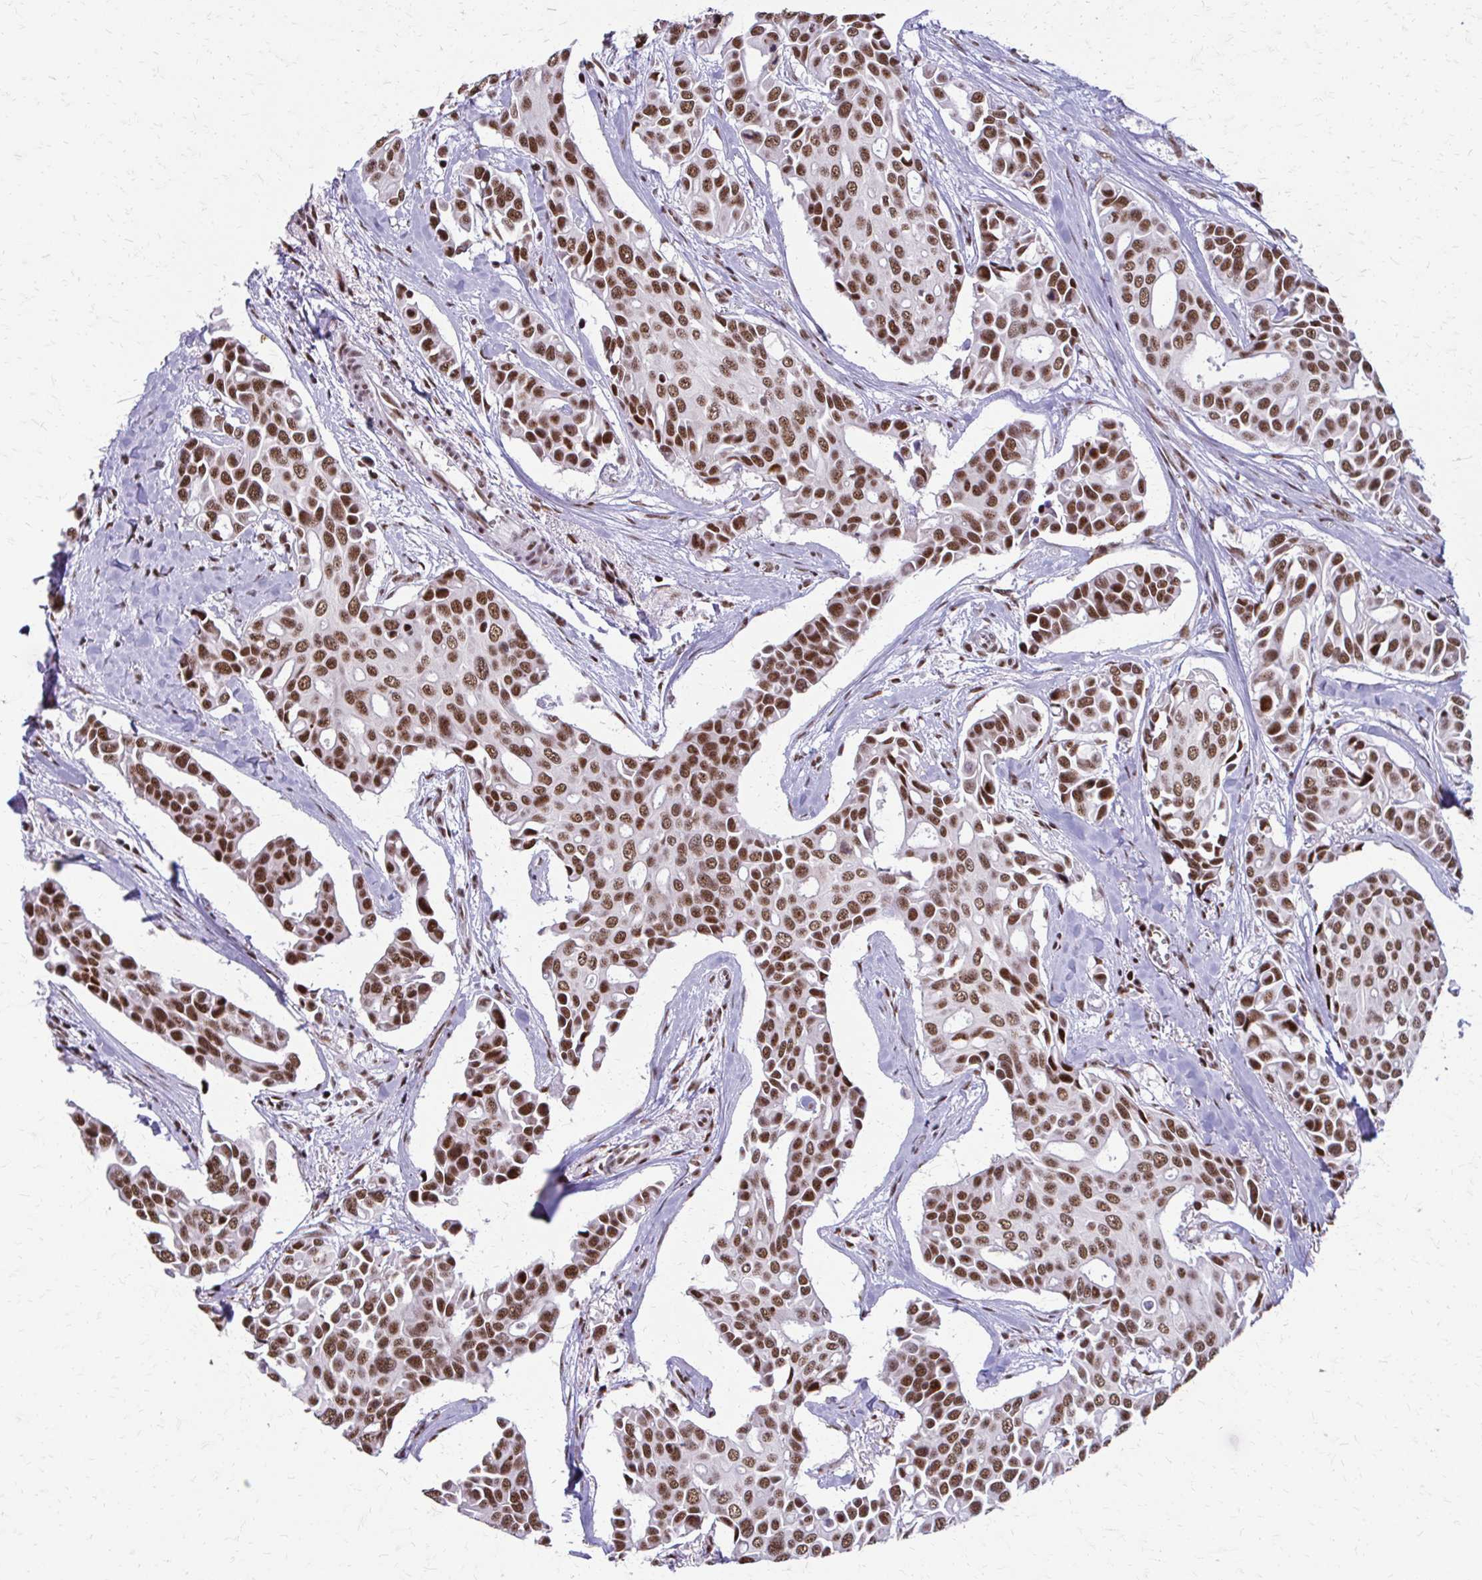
{"staining": {"intensity": "strong", "quantity": ">75%", "location": "nuclear"}, "tissue": "breast cancer", "cell_type": "Tumor cells", "image_type": "cancer", "snomed": [{"axis": "morphology", "description": "Duct carcinoma"}, {"axis": "topography", "description": "Breast"}], "caption": "Breast invasive ductal carcinoma stained for a protein exhibits strong nuclear positivity in tumor cells. (brown staining indicates protein expression, while blue staining denotes nuclei).", "gene": "SS18", "patient": {"sex": "female", "age": 54}}